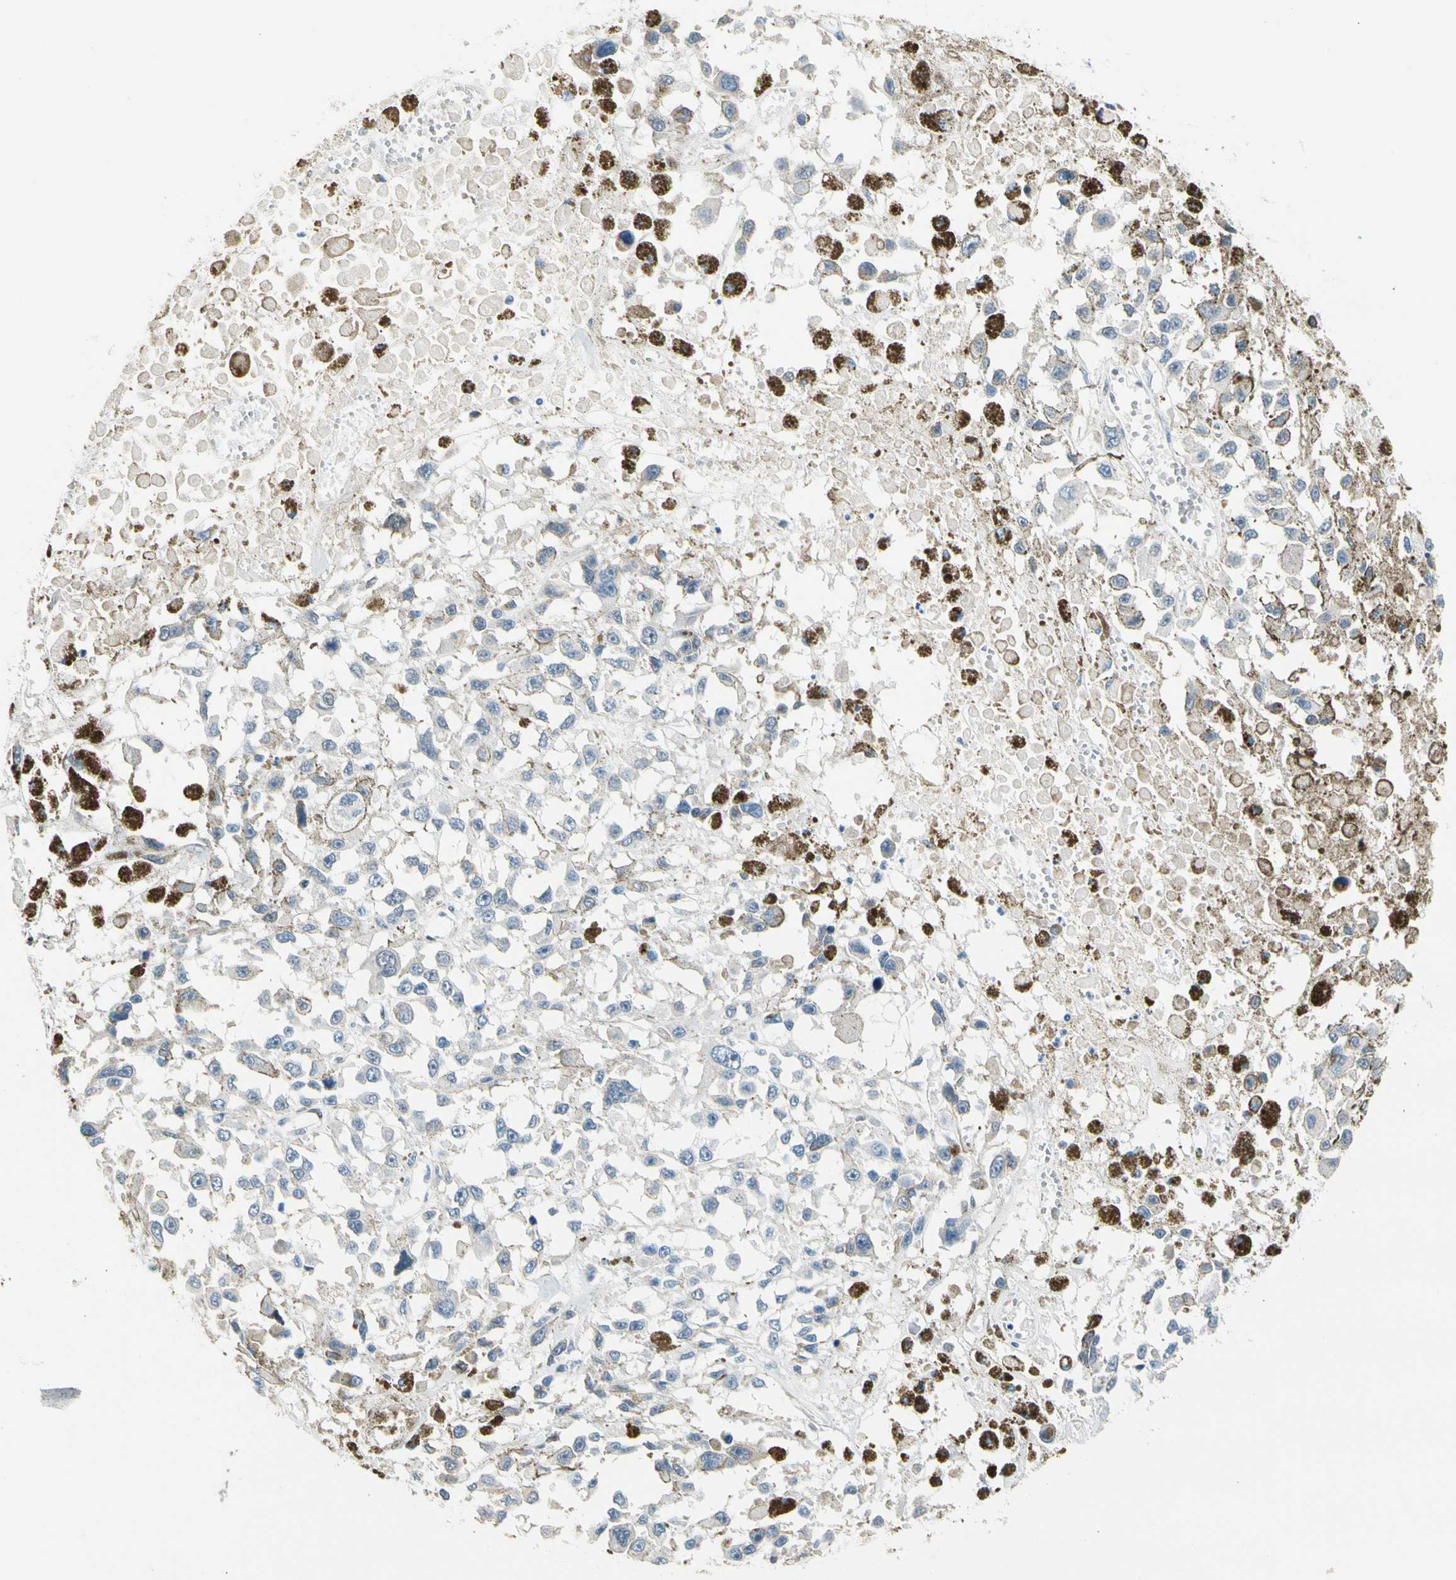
{"staining": {"intensity": "negative", "quantity": "none", "location": "none"}, "tissue": "melanoma", "cell_type": "Tumor cells", "image_type": "cancer", "snomed": [{"axis": "morphology", "description": "Malignant melanoma, Metastatic site"}, {"axis": "topography", "description": "Lymph node"}], "caption": "Malignant melanoma (metastatic site) was stained to show a protein in brown. There is no significant expression in tumor cells. The staining was performed using DAB (3,3'-diaminobenzidine) to visualize the protein expression in brown, while the nuclei were stained in blue with hematoxylin (Magnification: 20x).", "gene": "NFIA", "patient": {"sex": "male", "age": 59}}